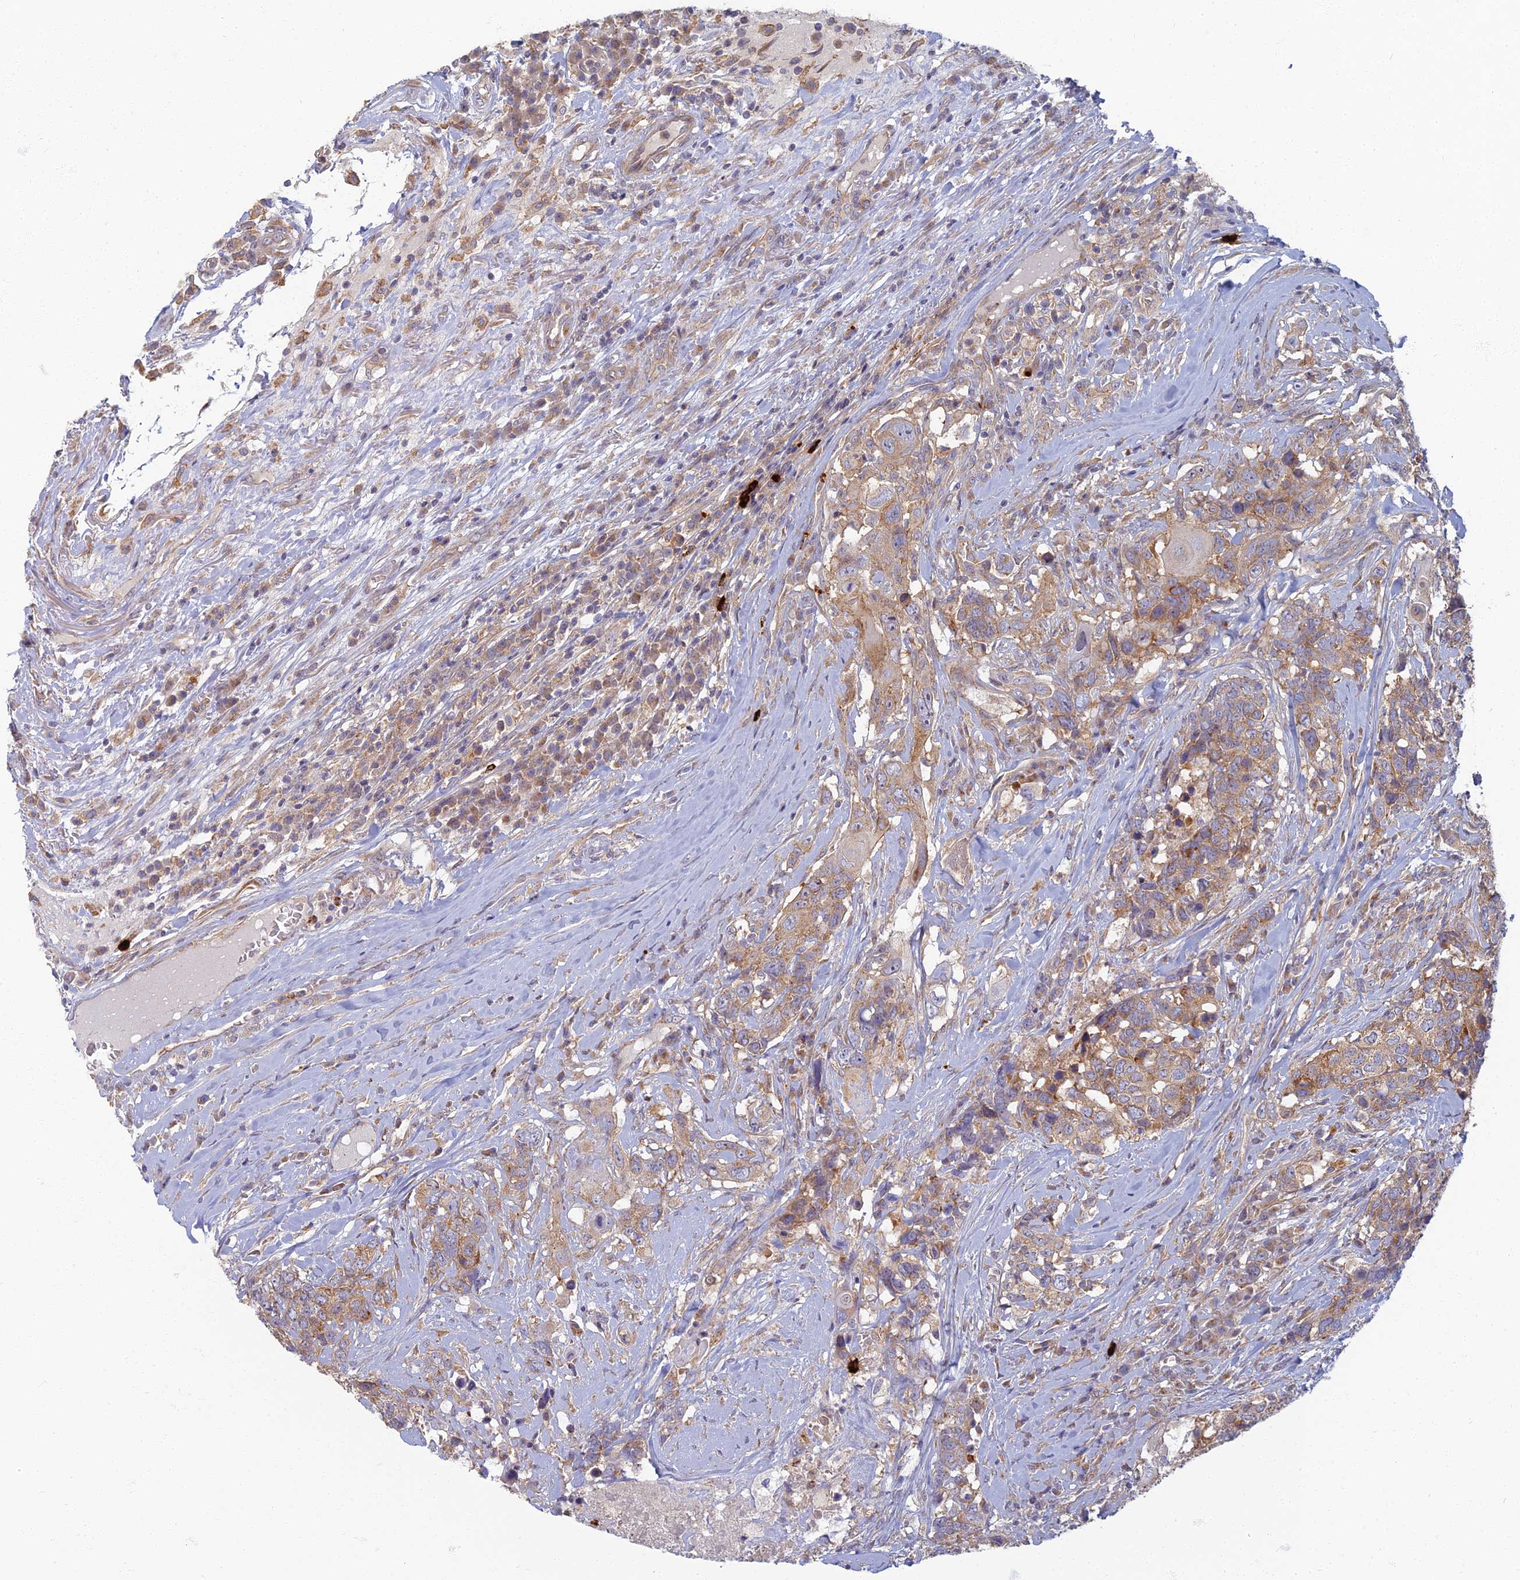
{"staining": {"intensity": "moderate", "quantity": "25%-75%", "location": "cytoplasmic/membranous"}, "tissue": "head and neck cancer", "cell_type": "Tumor cells", "image_type": "cancer", "snomed": [{"axis": "morphology", "description": "Squamous cell carcinoma, NOS"}, {"axis": "topography", "description": "Head-Neck"}], "caption": "Protein analysis of squamous cell carcinoma (head and neck) tissue demonstrates moderate cytoplasmic/membranous expression in about 25%-75% of tumor cells.", "gene": "PROX2", "patient": {"sex": "male", "age": 66}}